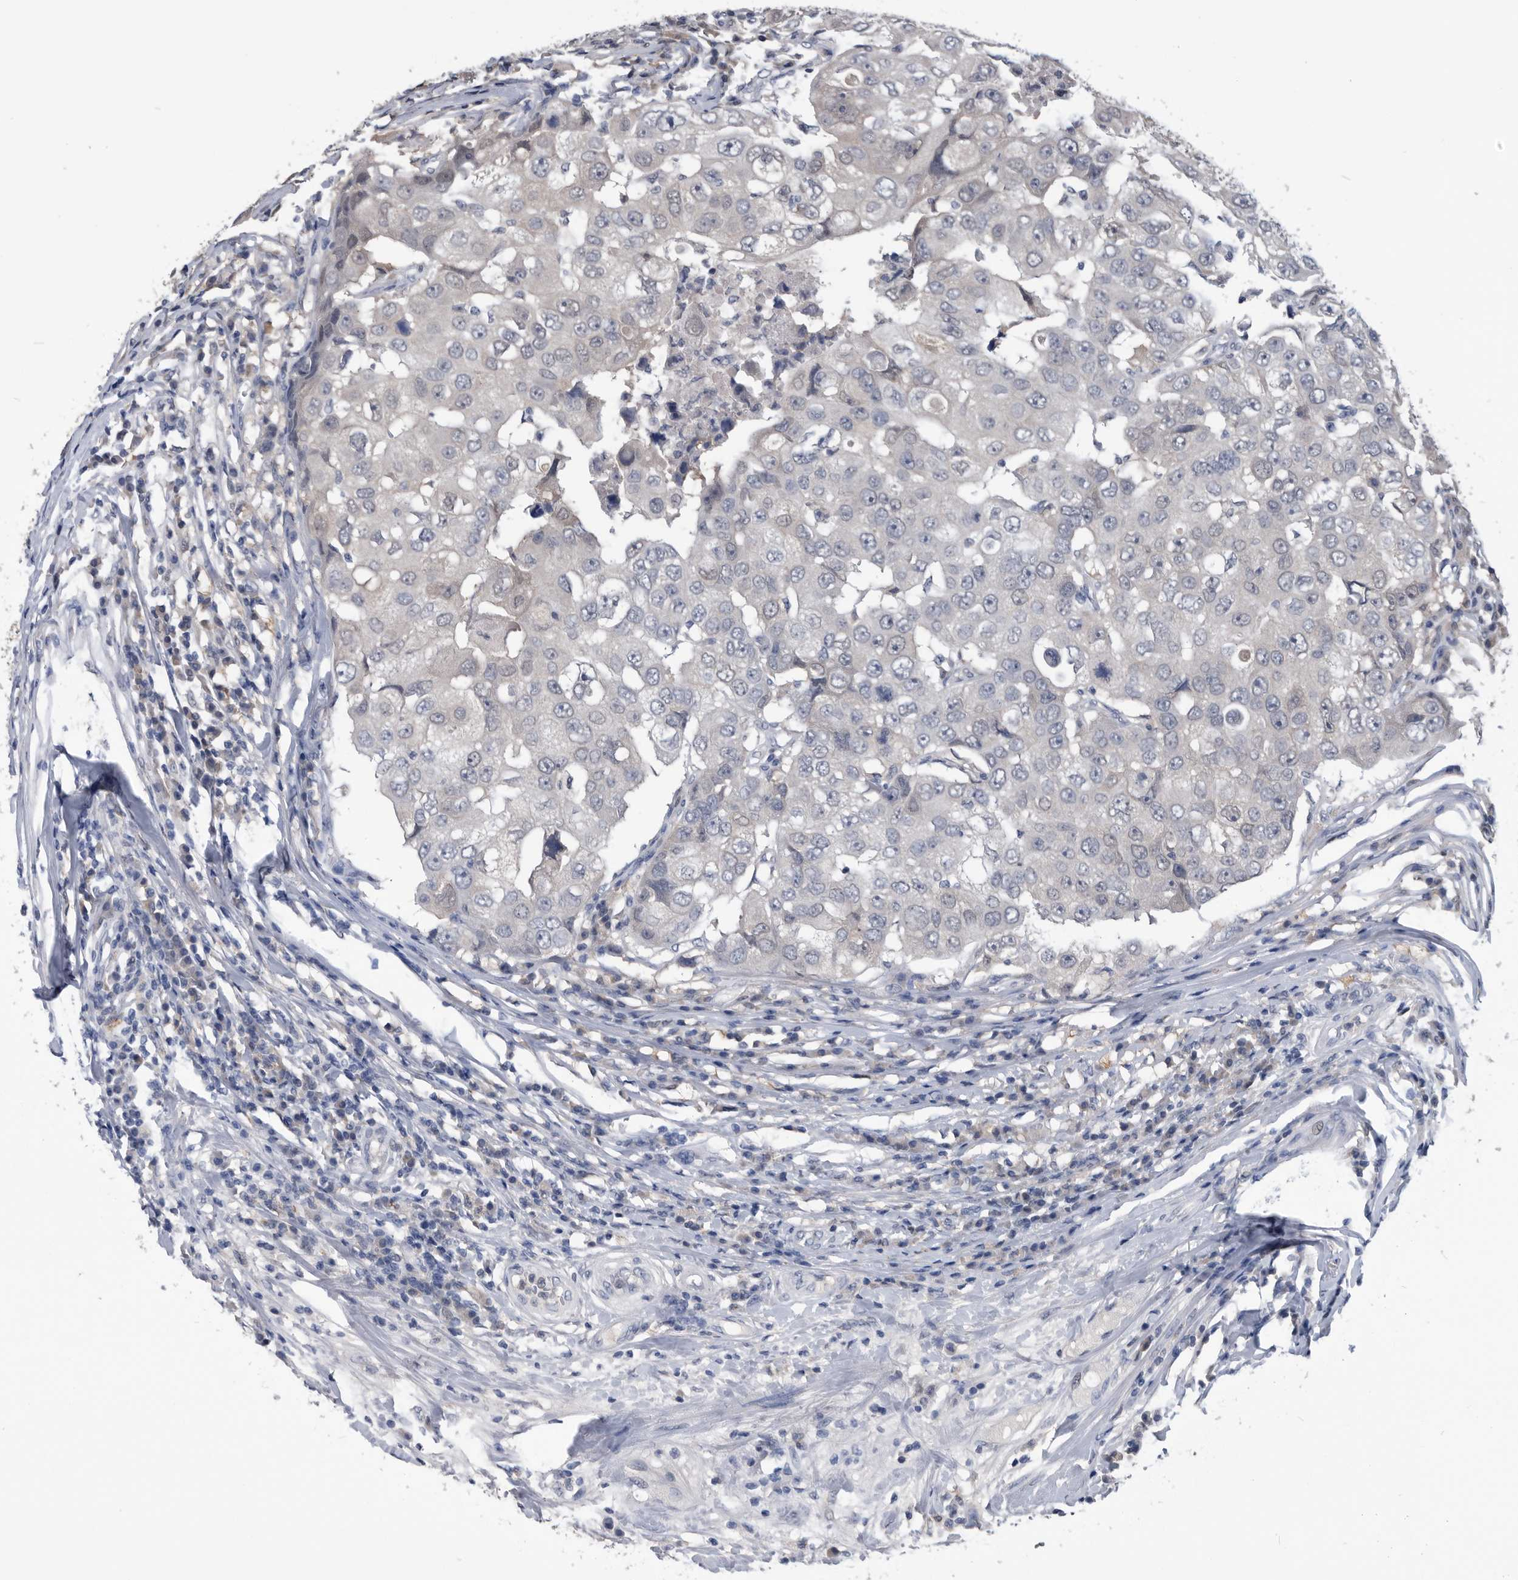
{"staining": {"intensity": "negative", "quantity": "none", "location": "none"}, "tissue": "breast cancer", "cell_type": "Tumor cells", "image_type": "cancer", "snomed": [{"axis": "morphology", "description": "Duct carcinoma"}, {"axis": "topography", "description": "Breast"}], "caption": "Tumor cells are negative for protein expression in human intraductal carcinoma (breast).", "gene": "PDXK", "patient": {"sex": "female", "age": 27}}